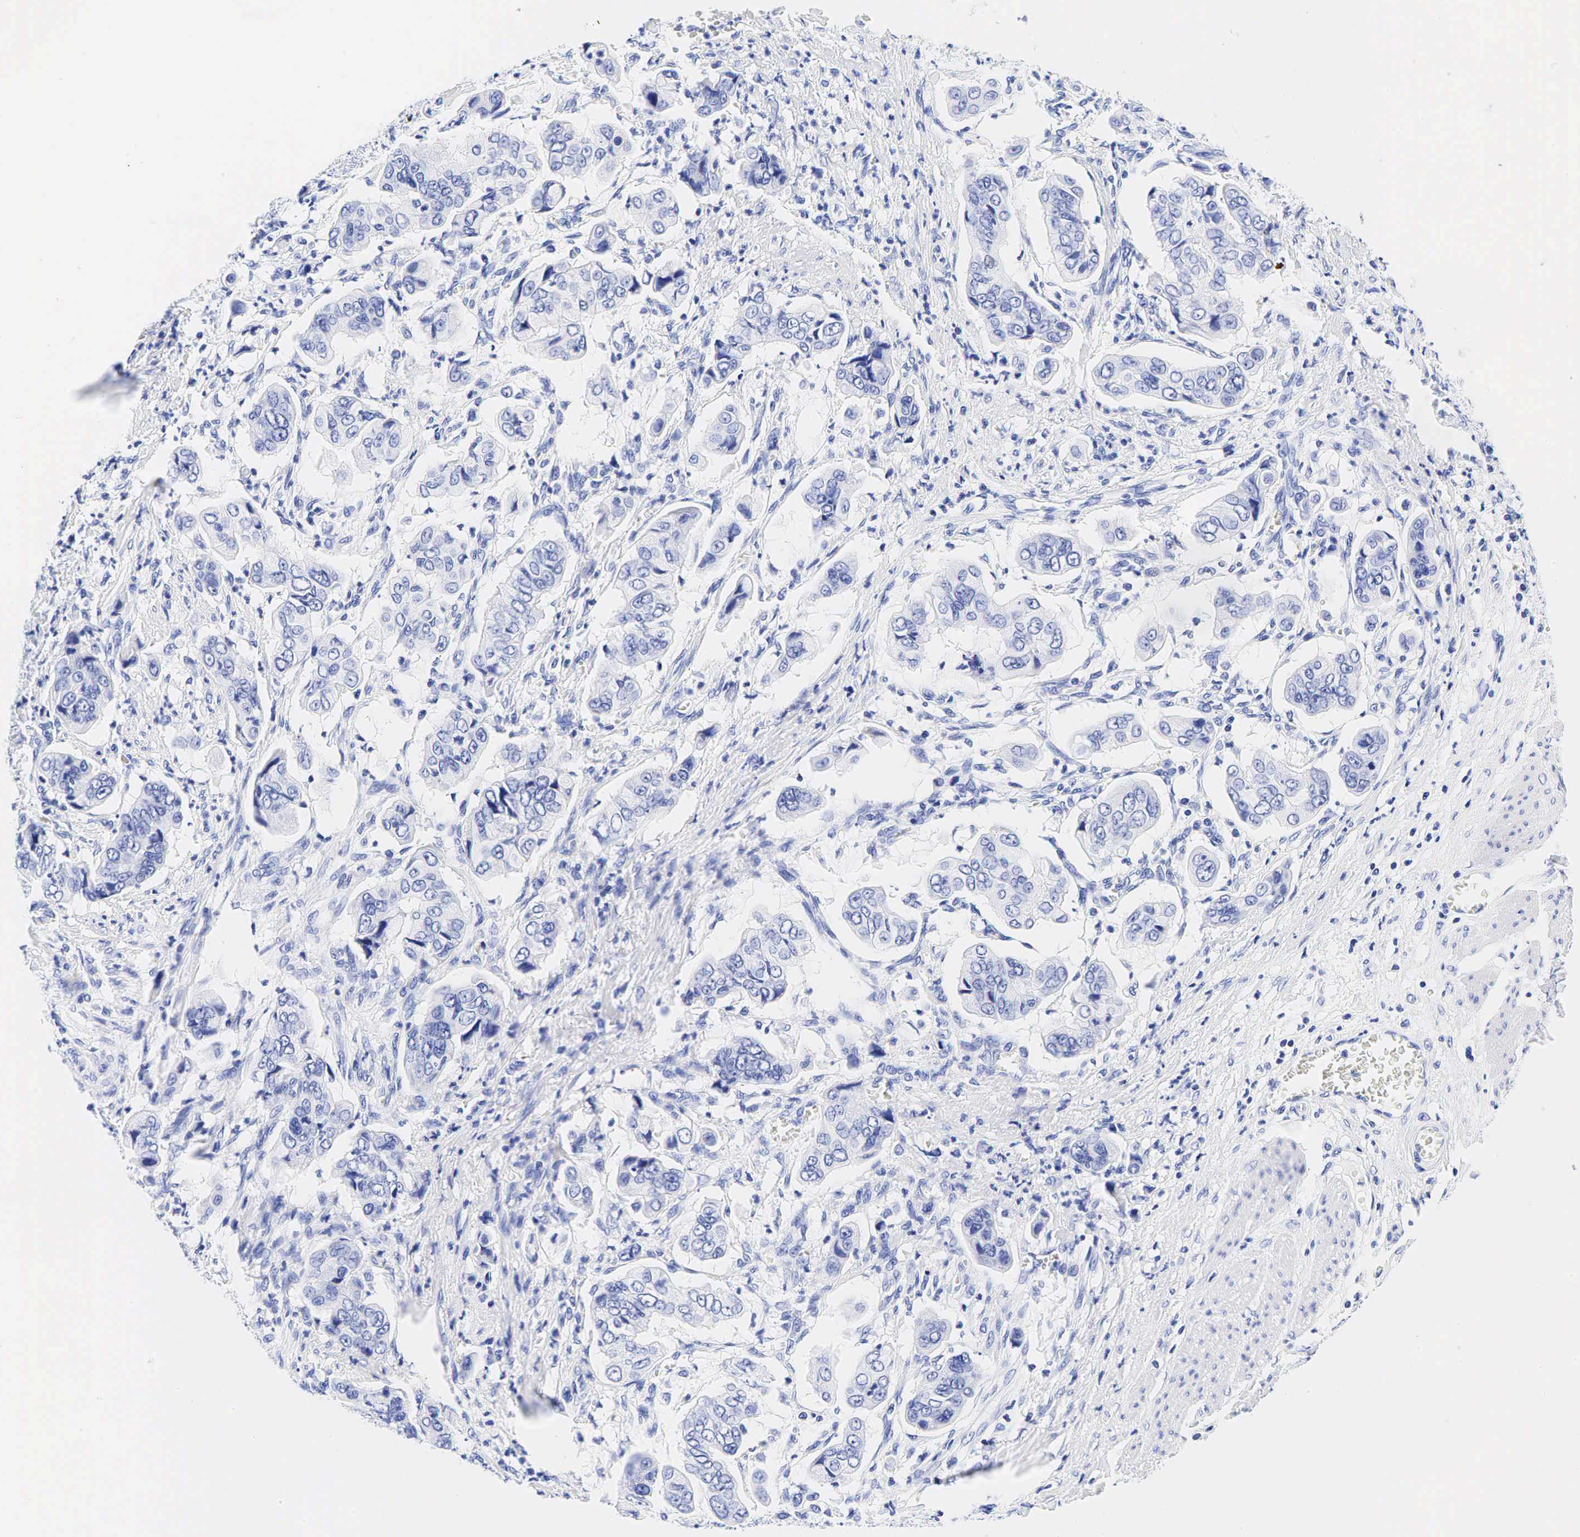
{"staining": {"intensity": "negative", "quantity": "none", "location": "none"}, "tissue": "stomach cancer", "cell_type": "Tumor cells", "image_type": "cancer", "snomed": [{"axis": "morphology", "description": "Adenocarcinoma, NOS"}, {"axis": "topography", "description": "Stomach, upper"}], "caption": "Immunohistochemistry (IHC) image of neoplastic tissue: adenocarcinoma (stomach) stained with DAB (3,3'-diaminobenzidine) reveals no significant protein positivity in tumor cells.", "gene": "ESR1", "patient": {"sex": "male", "age": 80}}